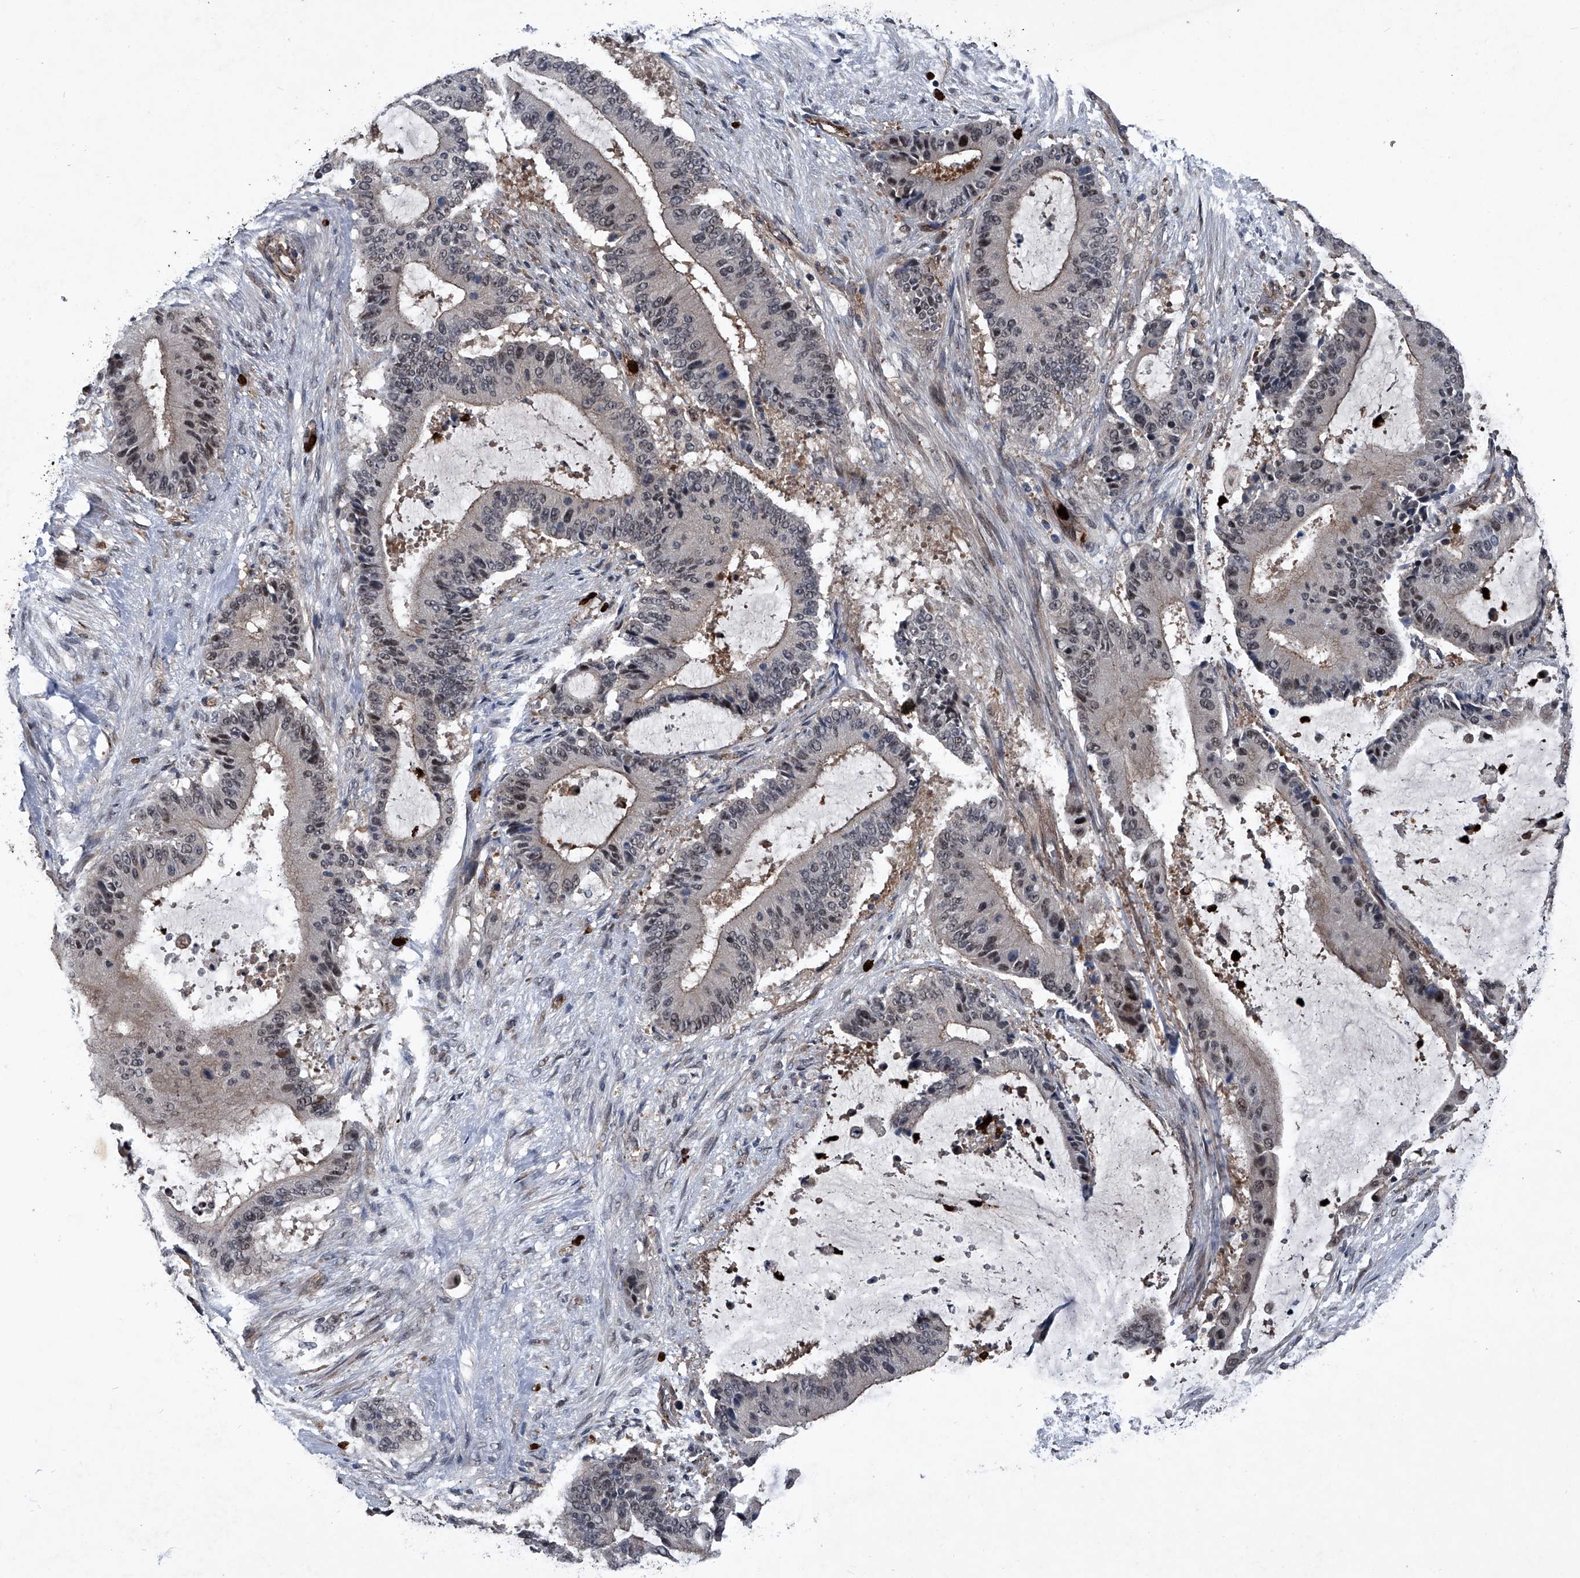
{"staining": {"intensity": "weak", "quantity": "25%-75%", "location": "nuclear"}, "tissue": "liver cancer", "cell_type": "Tumor cells", "image_type": "cancer", "snomed": [{"axis": "morphology", "description": "Normal tissue, NOS"}, {"axis": "morphology", "description": "Cholangiocarcinoma"}, {"axis": "topography", "description": "Liver"}, {"axis": "topography", "description": "Peripheral nerve tissue"}], "caption": "Human cholangiocarcinoma (liver) stained for a protein (brown) demonstrates weak nuclear positive staining in about 25%-75% of tumor cells.", "gene": "MAPKAP1", "patient": {"sex": "female", "age": 73}}